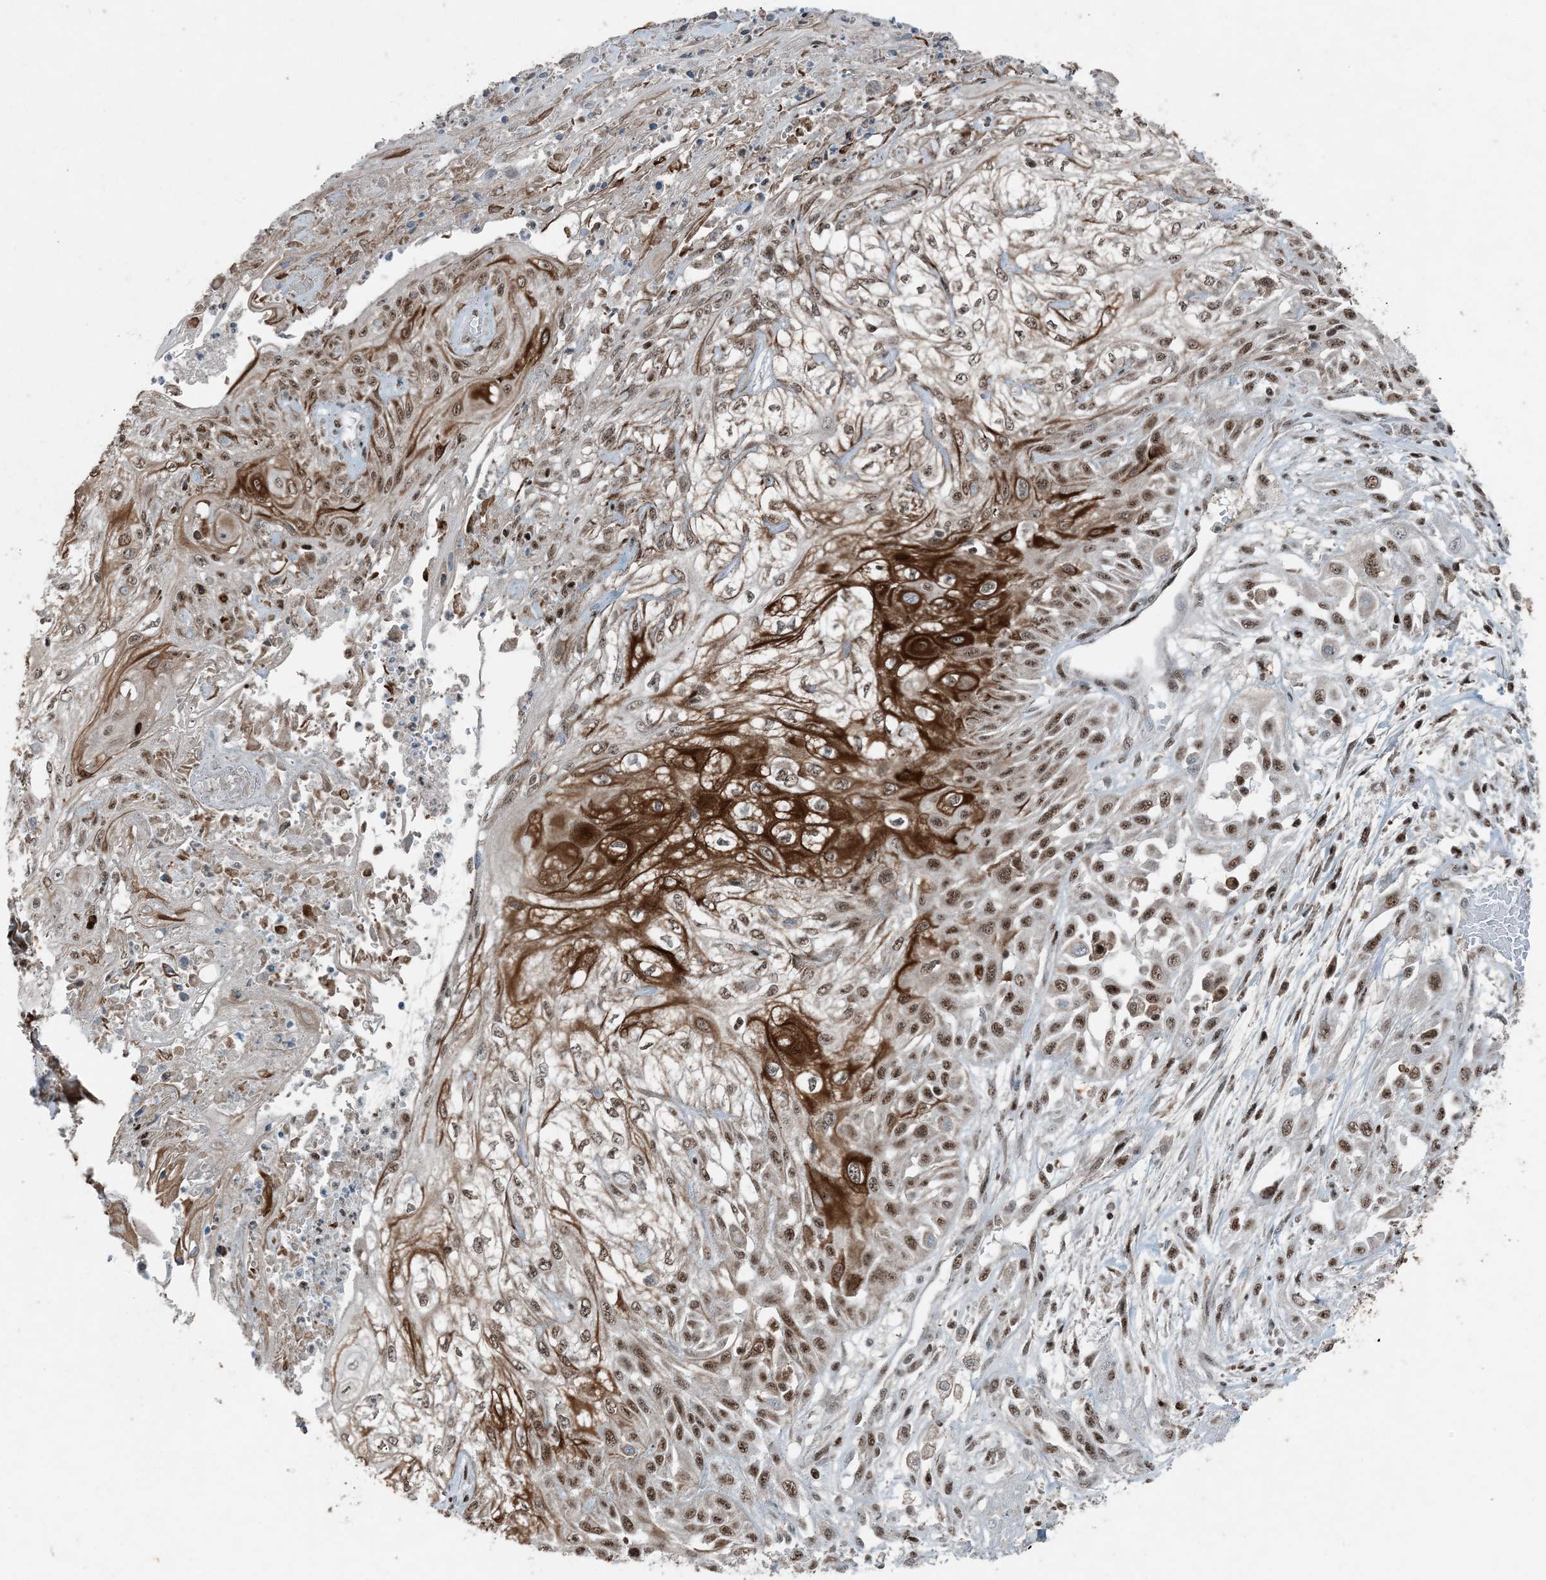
{"staining": {"intensity": "moderate", "quantity": ">75%", "location": "cytoplasmic/membranous,nuclear"}, "tissue": "skin cancer", "cell_type": "Tumor cells", "image_type": "cancer", "snomed": [{"axis": "morphology", "description": "Squamous cell carcinoma, NOS"}, {"axis": "morphology", "description": "Squamous cell carcinoma, metastatic, NOS"}, {"axis": "topography", "description": "Skin"}, {"axis": "topography", "description": "Lymph node"}], "caption": "Immunohistochemical staining of skin cancer displays moderate cytoplasmic/membranous and nuclear protein expression in about >75% of tumor cells.", "gene": "TADA2B", "patient": {"sex": "male", "age": 75}}